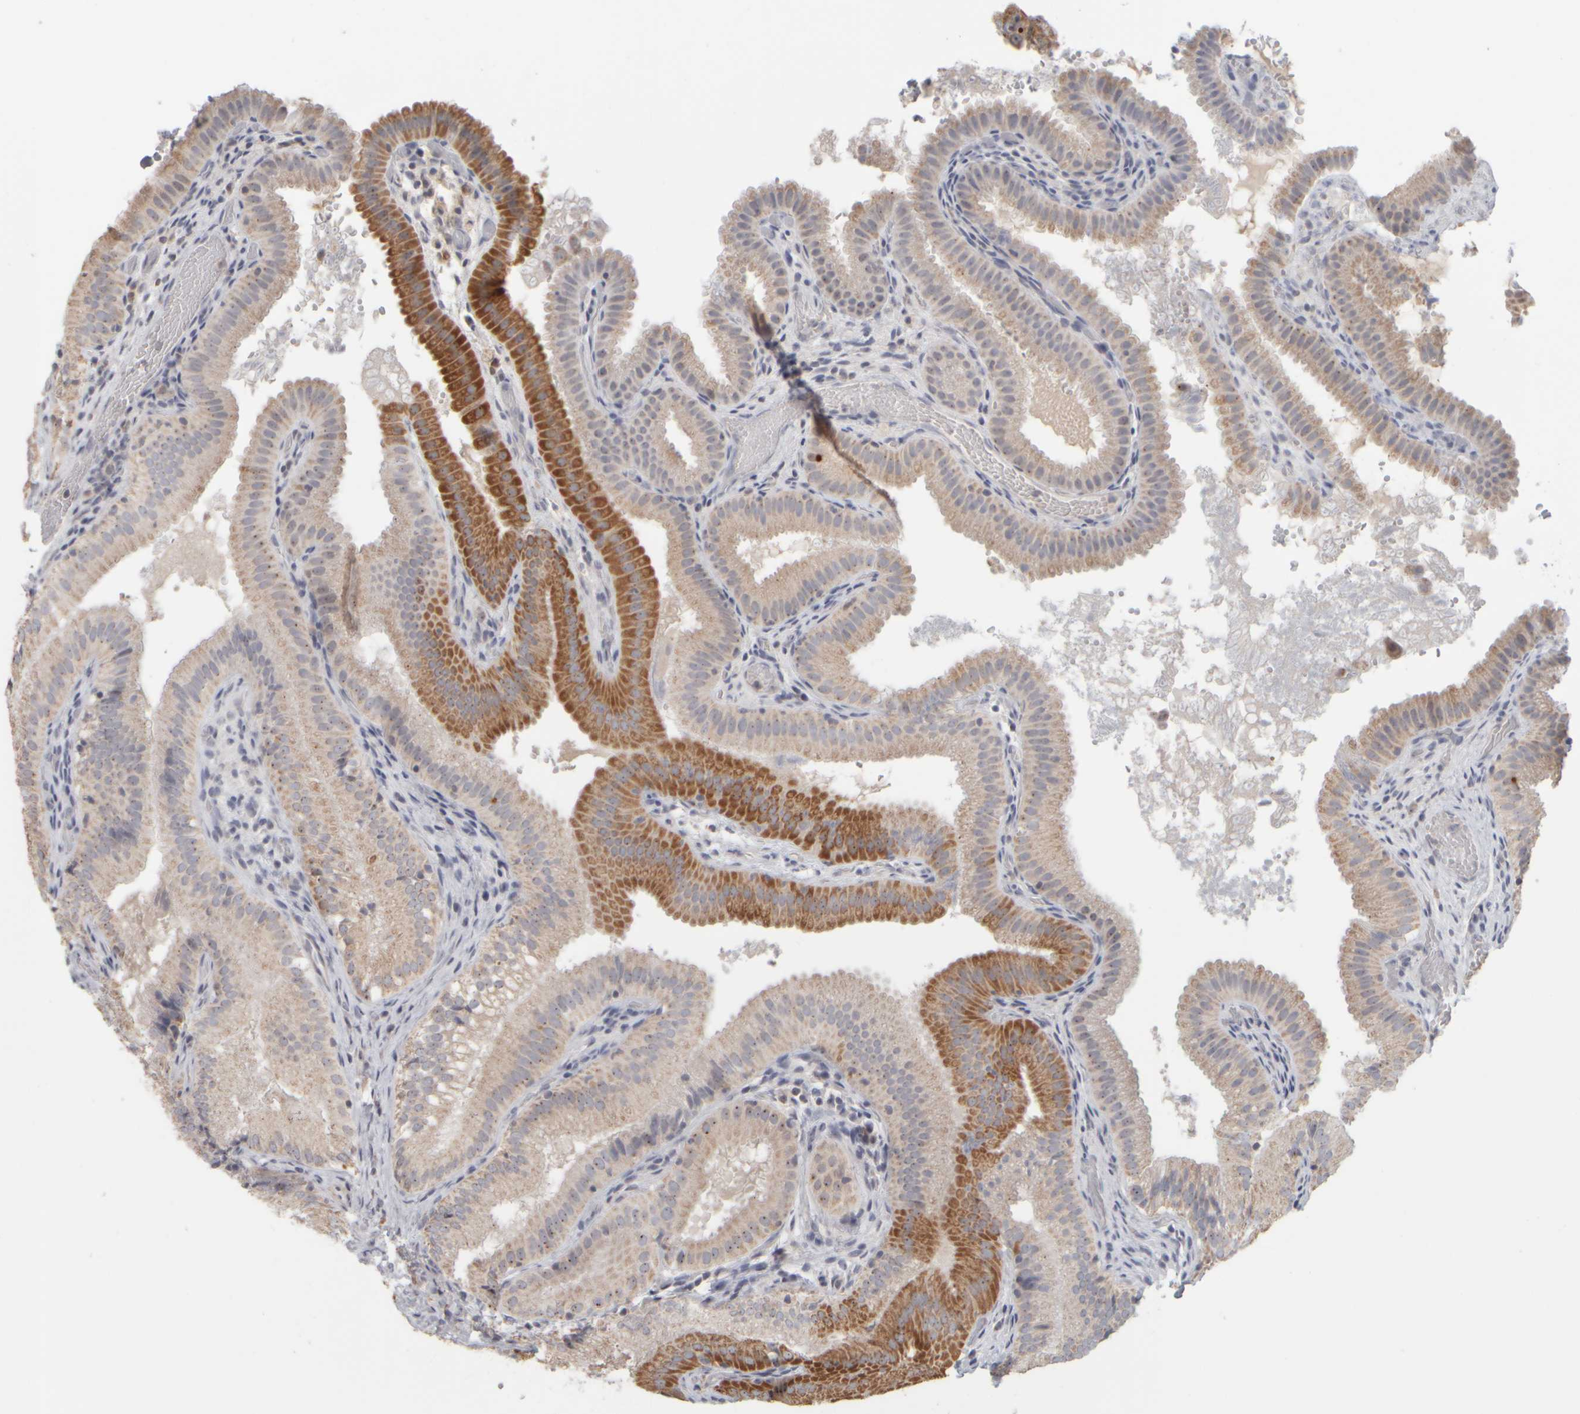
{"staining": {"intensity": "moderate", "quantity": "25%-75%", "location": "cytoplasmic/membranous,nuclear"}, "tissue": "gallbladder", "cell_type": "Glandular cells", "image_type": "normal", "snomed": [{"axis": "morphology", "description": "Normal tissue, NOS"}, {"axis": "topography", "description": "Gallbladder"}], "caption": "Immunohistochemistry (IHC) micrograph of unremarkable gallbladder: gallbladder stained using immunohistochemistry shows medium levels of moderate protein expression localized specifically in the cytoplasmic/membranous,nuclear of glandular cells, appearing as a cytoplasmic/membranous,nuclear brown color.", "gene": "DCXR", "patient": {"sex": "female", "age": 30}}